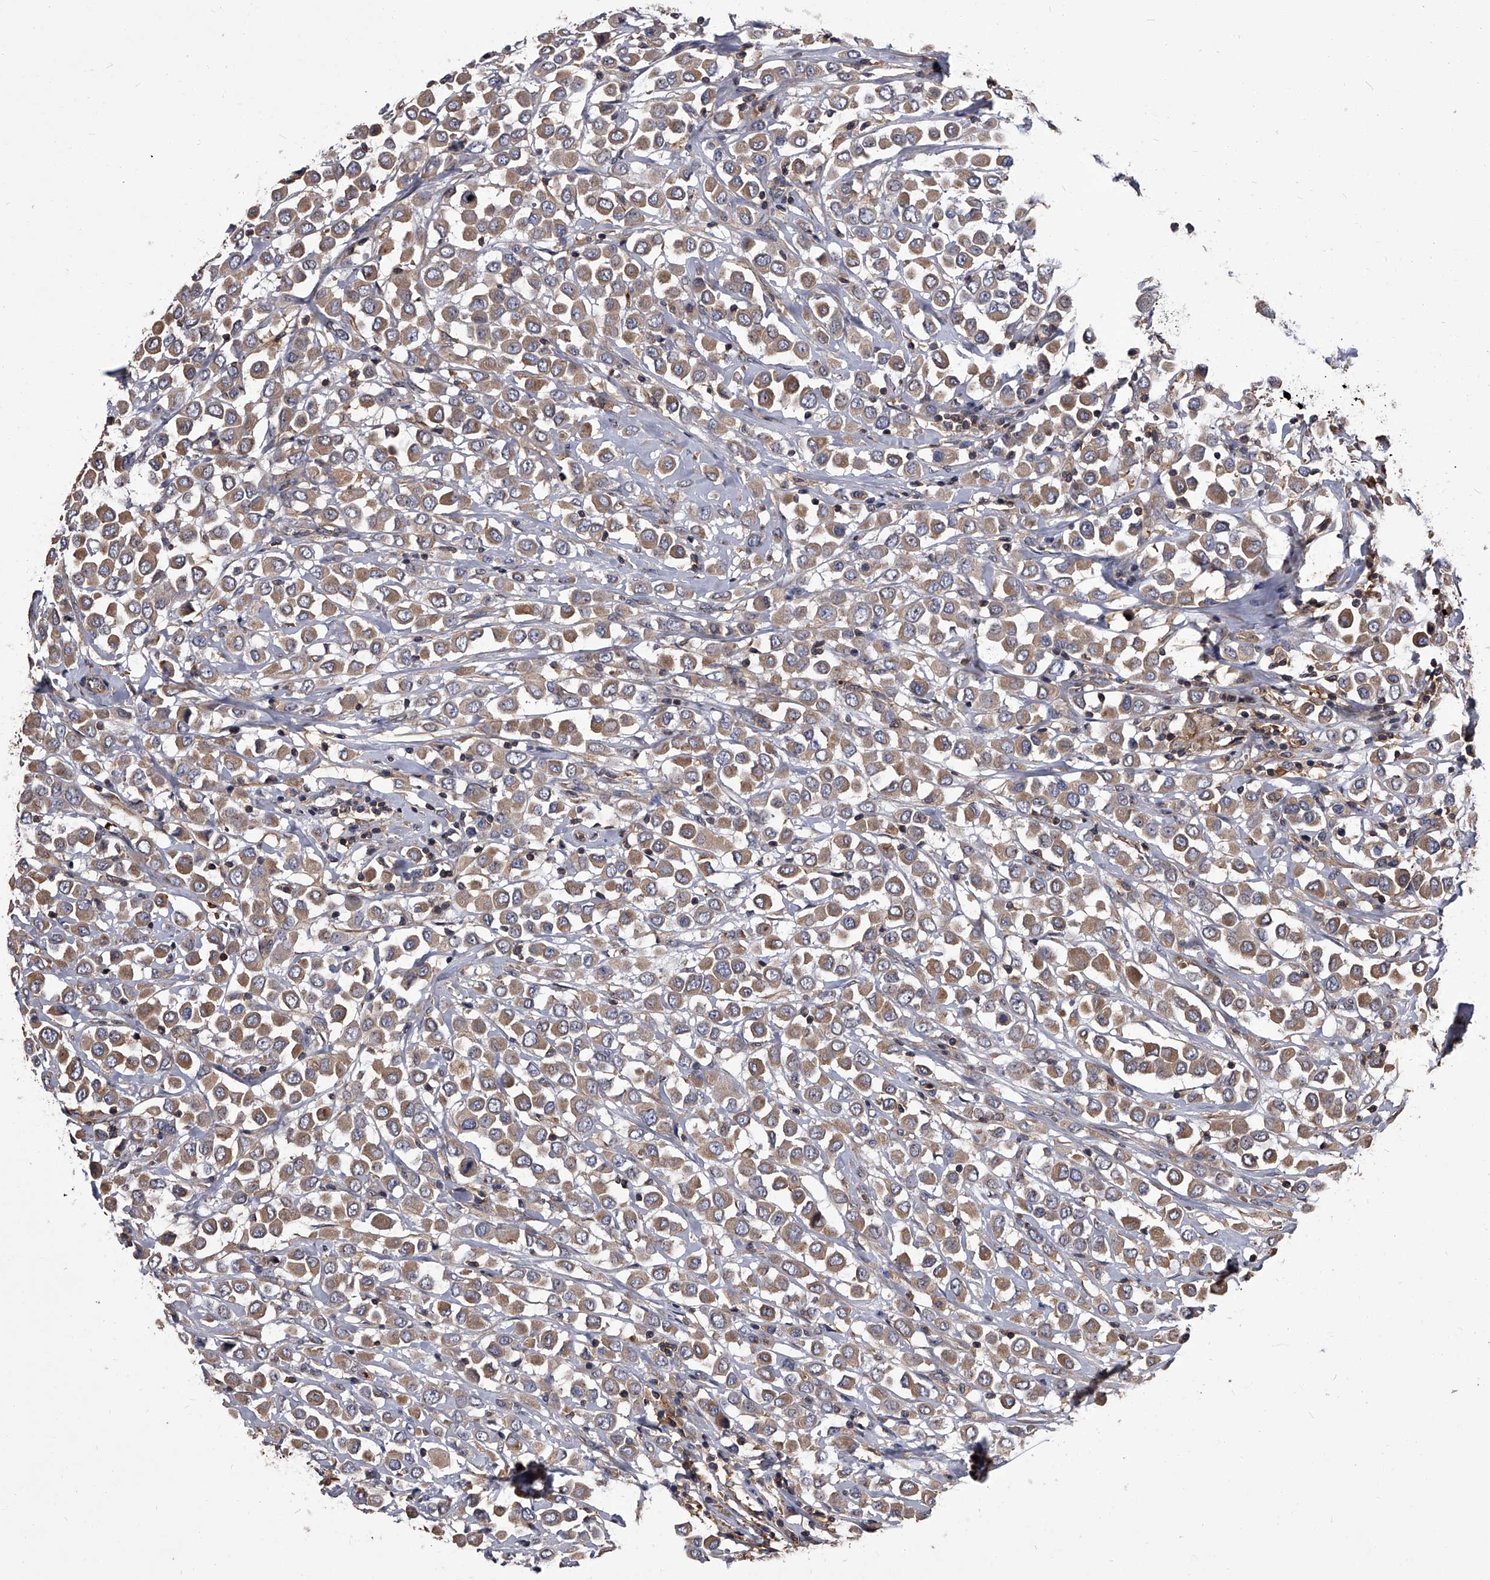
{"staining": {"intensity": "moderate", "quantity": ">75%", "location": "cytoplasmic/membranous"}, "tissue": "breast cancer", "cell_type": "Tumor cells", "image_type": "cancer", "snomed": [{"axis": "morphology", "description": "Duct carcinoma"}, {"axis": "topography", "description": "Breast"}], "caption": "Immunohistochemical staining of human breast cancer (invasive ductal carcinoma) demonstrates moderate cytoplasmic/membranous protein staining in about >75% of tumor cells.", "gene": "STK36", "patient": {"sex": "female", "age": 61}}